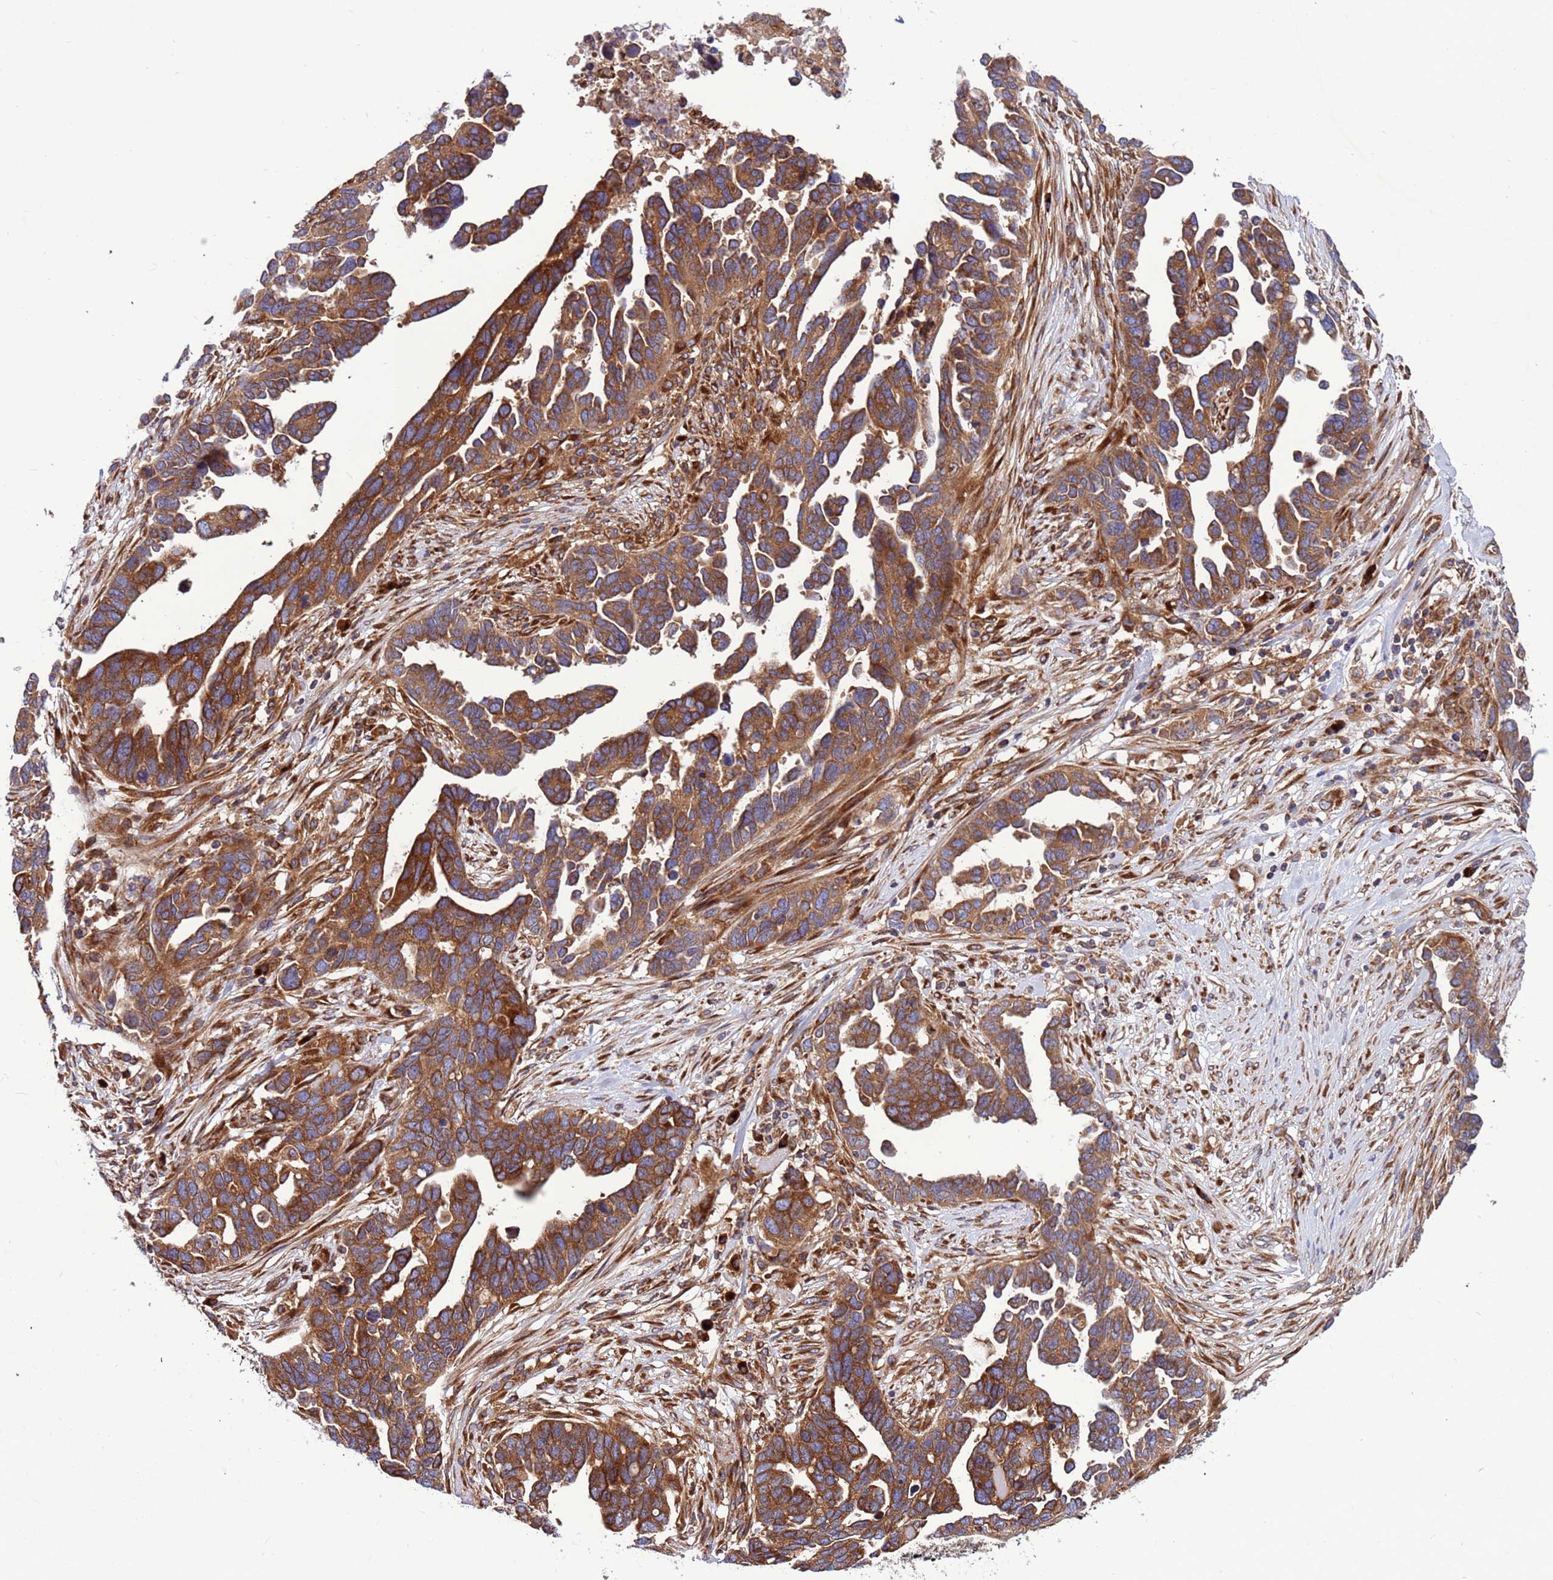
{"staining": {"intensity": "strong", "quantity": ">75%", "location": "cytoplasmic/membranous"}, "tissue": "ovarian cancer", "cell_type": "Tumor cells", "image_type": "cancer", "snomed": [{"axis": "morphology", "description": "Cystadenocarcinoma, serous, NOS"}, {"axis": "topography", "description": "Ovary"}], "caption": "Ovarian cancer stained with a brown dye displays strong cytoplasmic/membranous positive expression in about >75% of tumor cells.", "gene": "ZC3HAV1", "patient": {"sex": "female", "age": 54}}